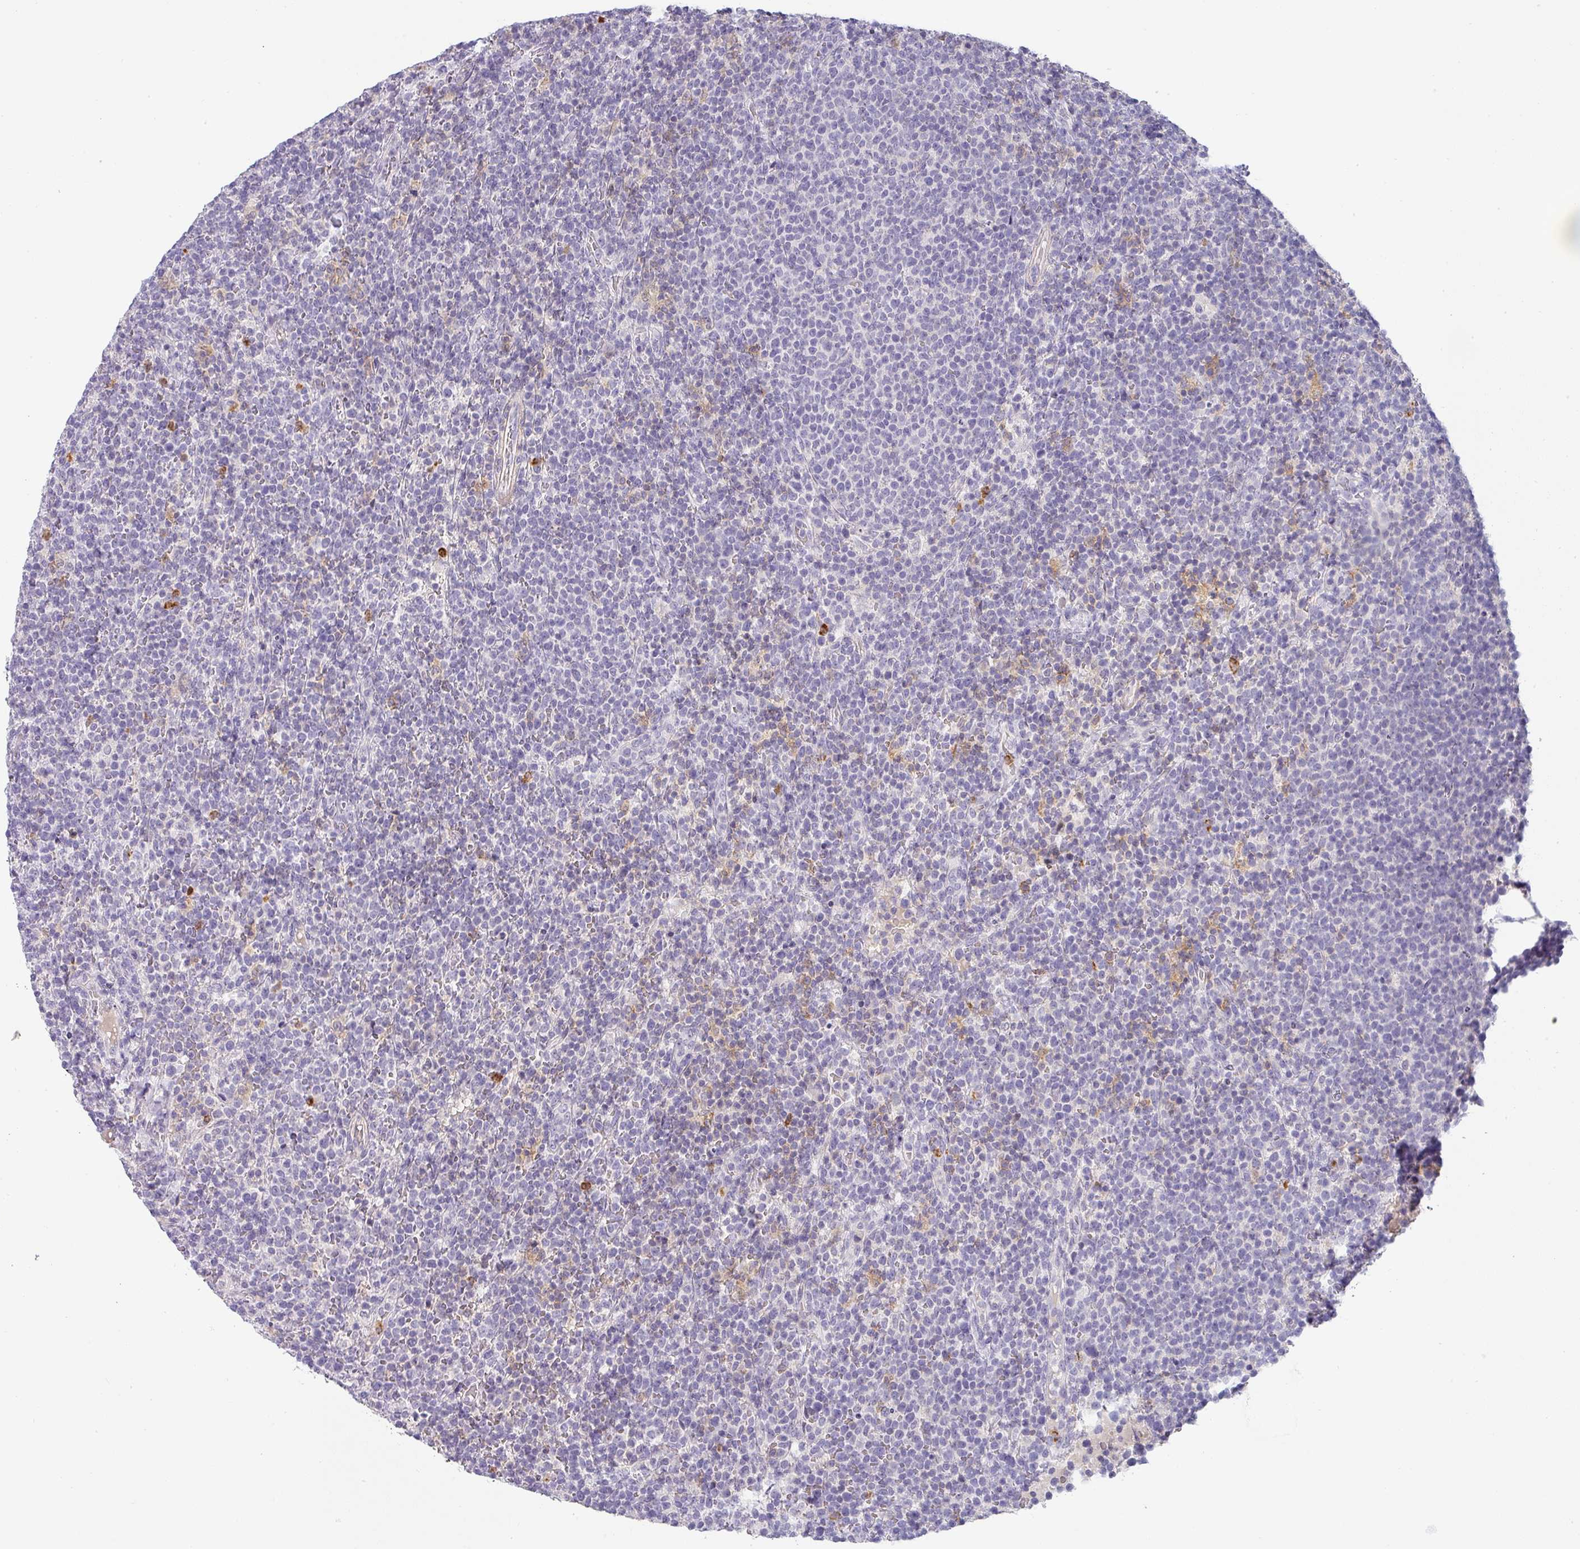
{"staining": {"intensity": "negative", "quantity": "none", "location": "none"}, "tissue": "lymphoma", "cell_type": "Tumor cells", "image_type": "cancer", "snomed": [{"axis": "morphology", "description": "Malignant lymphoma, non-Hodgkin's type, High grade"}, {"axis": "topography", "description": "Lymph node"}], "caption": "Tumor cells show no significant expression in lymphoma.", "gene": "BTLA", "patient": {"sex": "male", "age": 61}}